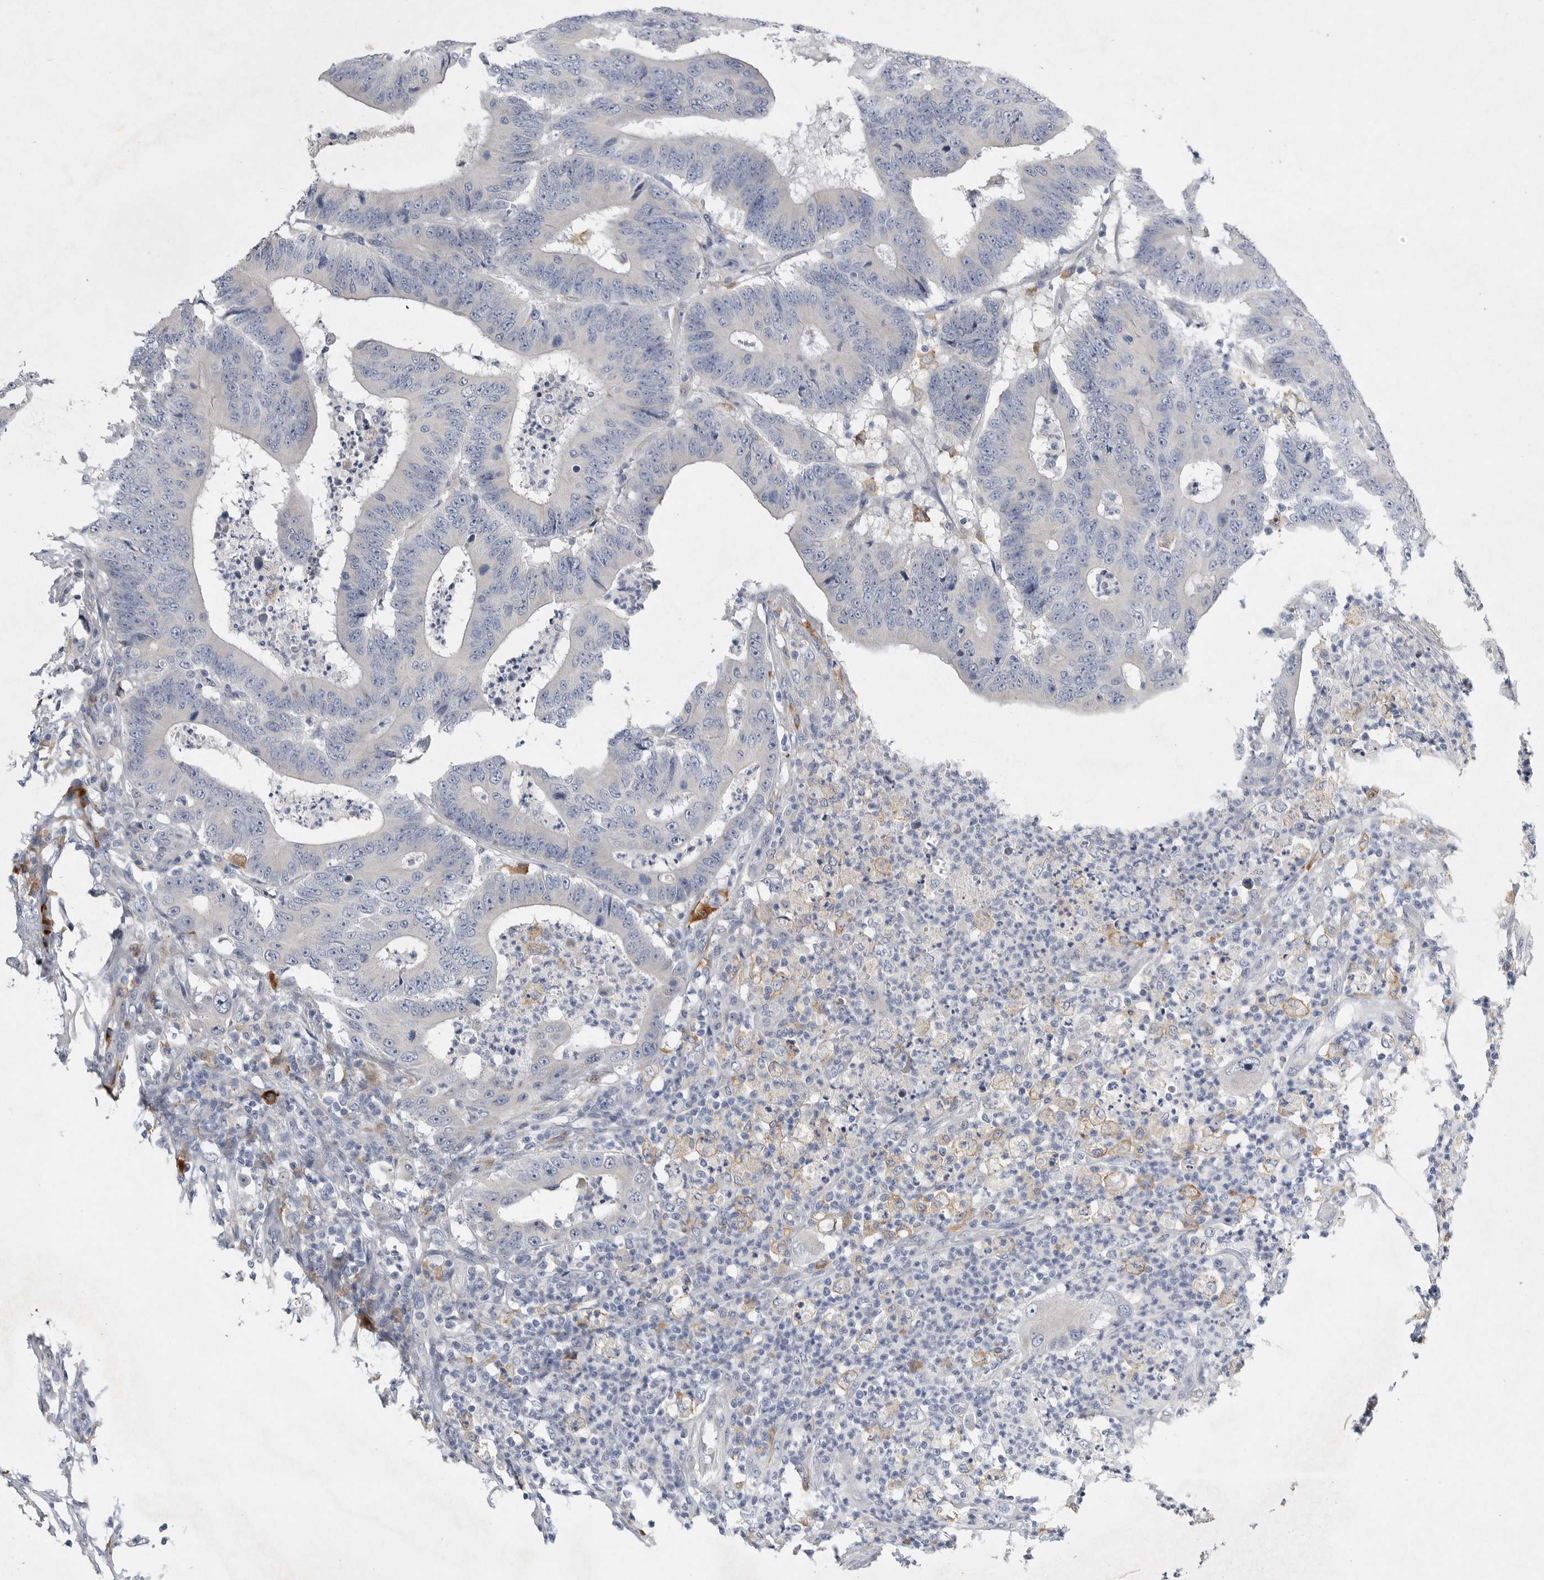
{"staining": {"intensity": "moderate", "quantity": "<25%", "location": "cytoplasmic/membranous"}, "tissue": "colorectal cancer", "cell_type": "Tumor cells", "image_type": "cancer", "snomed": [{"axis": "morphology", "description": "Adenocarcinoma, NOS"}, {"axis": "topography", "description": "Colon"}], "caption": "Brown immunohistochemical staining in human colorectal adenocarcinoma demonstrates moderate cytoplasmic/membranous staining in about <25% of tumor cells.", "gene": "EDEM3", "patient": {"sex": "male", "age": 83}}